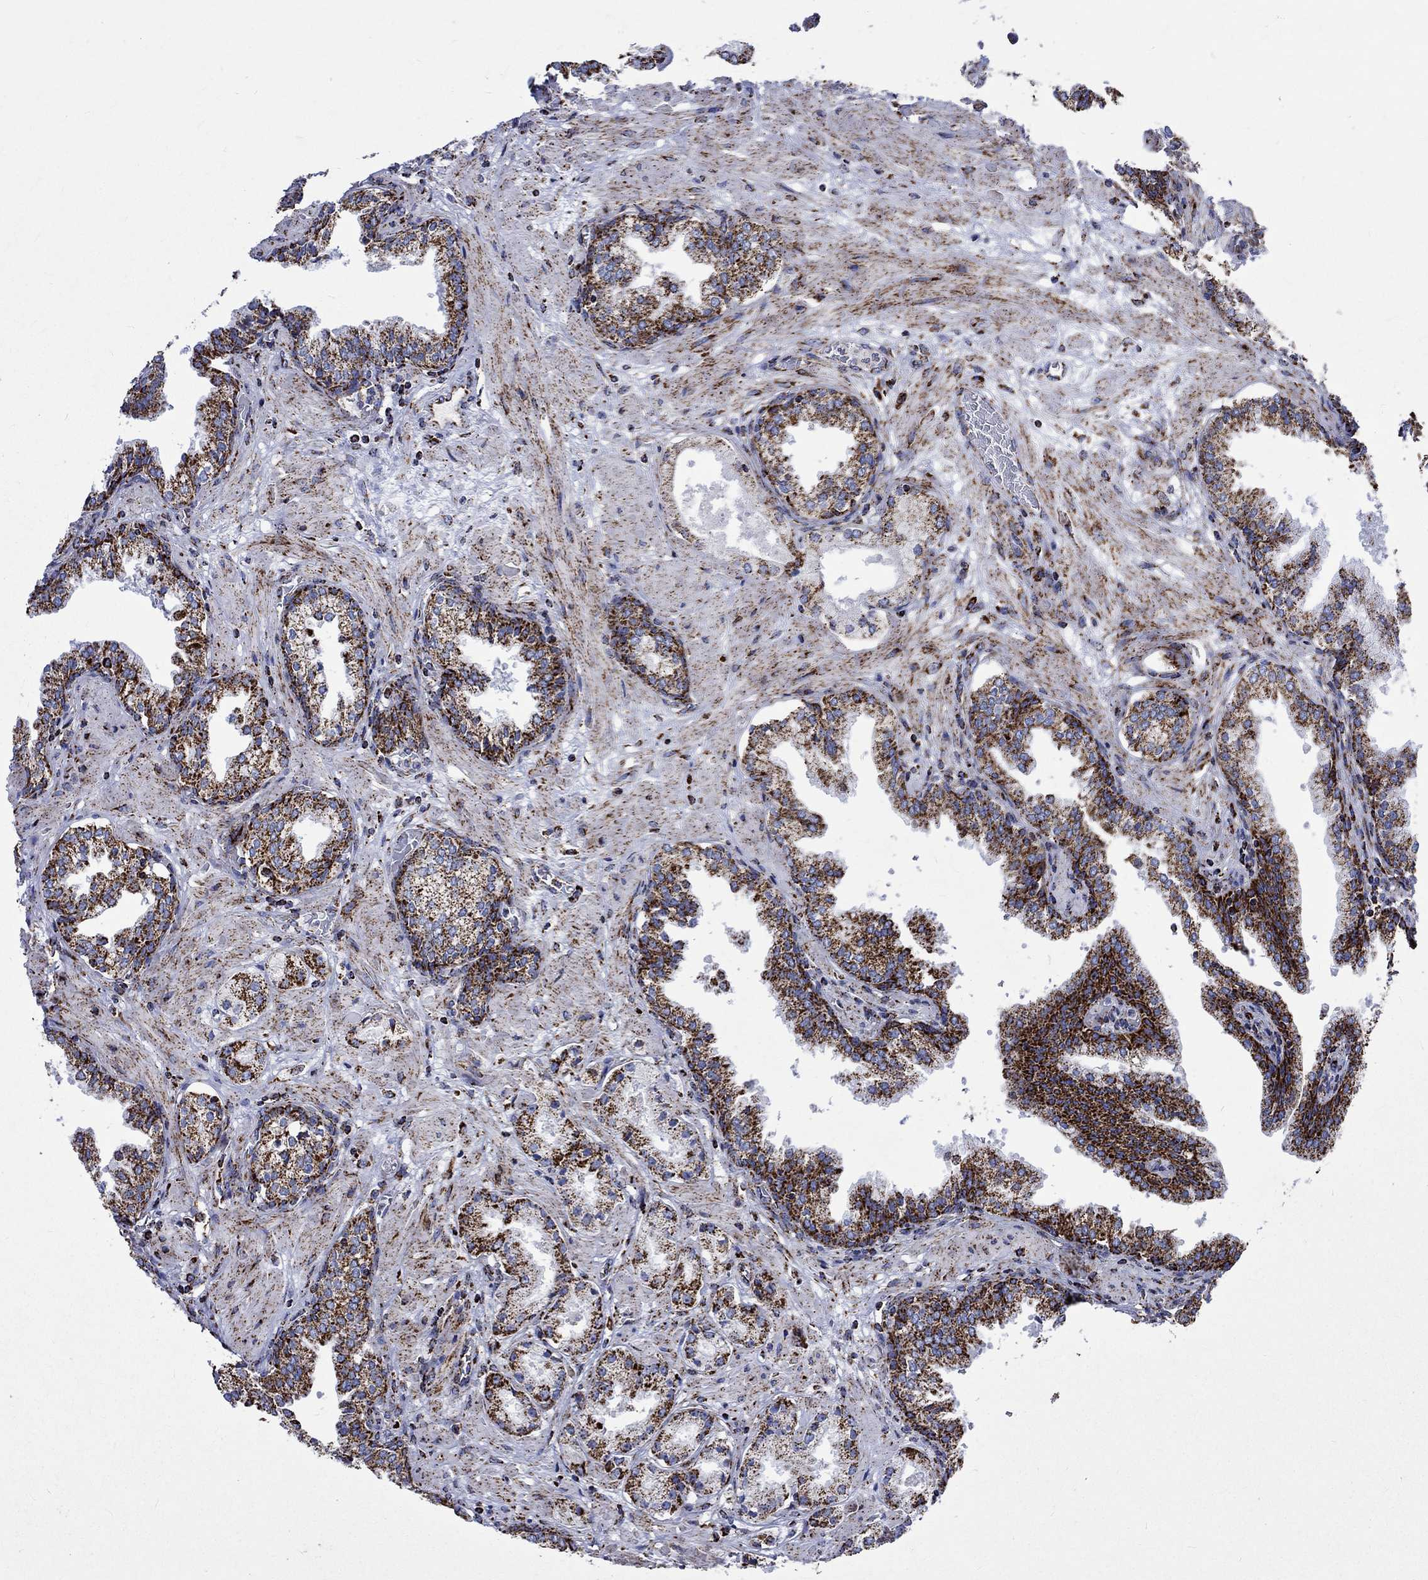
{"staining": {"intensity": "strong", "quantity": ">75%", "location": "cytoplasmic/membranous"}, "tissue": "prostate cancer", "cell_type": "Tumor cells", "image_type": "cancer", "snomed": [{"axis": "morphology", "description": "Adenocarcinoma, NOS"}, {"axis": "topography", "description": "Prostate and seminal vesicle, NOS"}, {"axis": "topography", "description": "Prostate"}], "caption": "The image reveals a brown stain indicating the presence of a protein in the cytoplasmic/membranous of tumor cells in prostate adenocarcinoma.", "gene": "RCE1", "patient": {"sex": "male", "age": 44}}